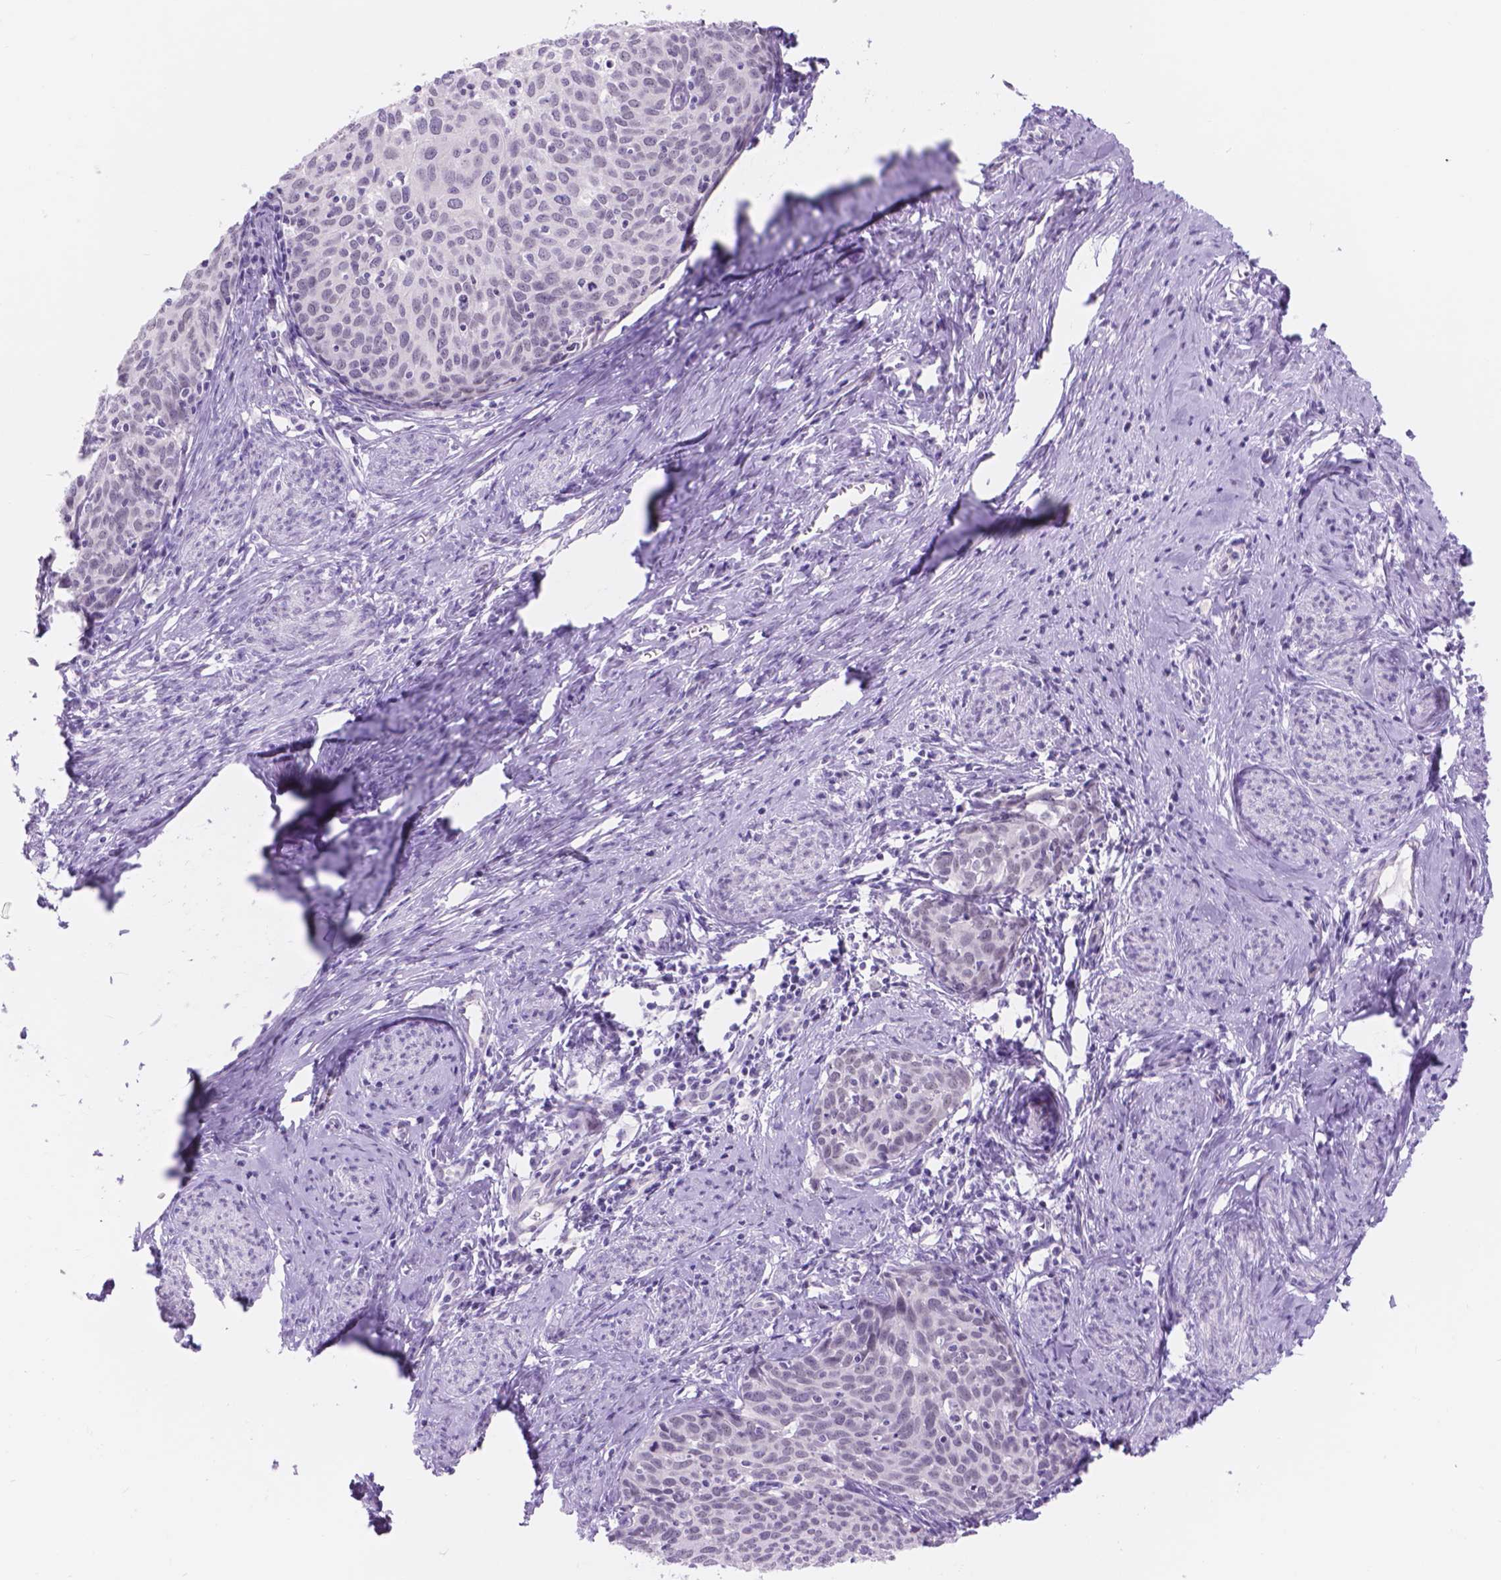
{"staining": {"intensity": "negative", "quantity": "none", "location": "none"}, "tissue": "cervical cancer", "cell_type": "Tumor cells", "image_type": "cancer", "snomed": [{"axis": "morphology", "description": "Squamous cell carcinoma, NOS"}, {"axis": "topography", "description": "Cervix"}], "caption": "The image exhibits no staining of tumor cells in cervical cancer (squamous cell carcinoma). (Brightfield microscopy of DAB immunohistochemistry at high magnification).", "gene": "DCC", "patient": {"sex": "female", "age": 62}}